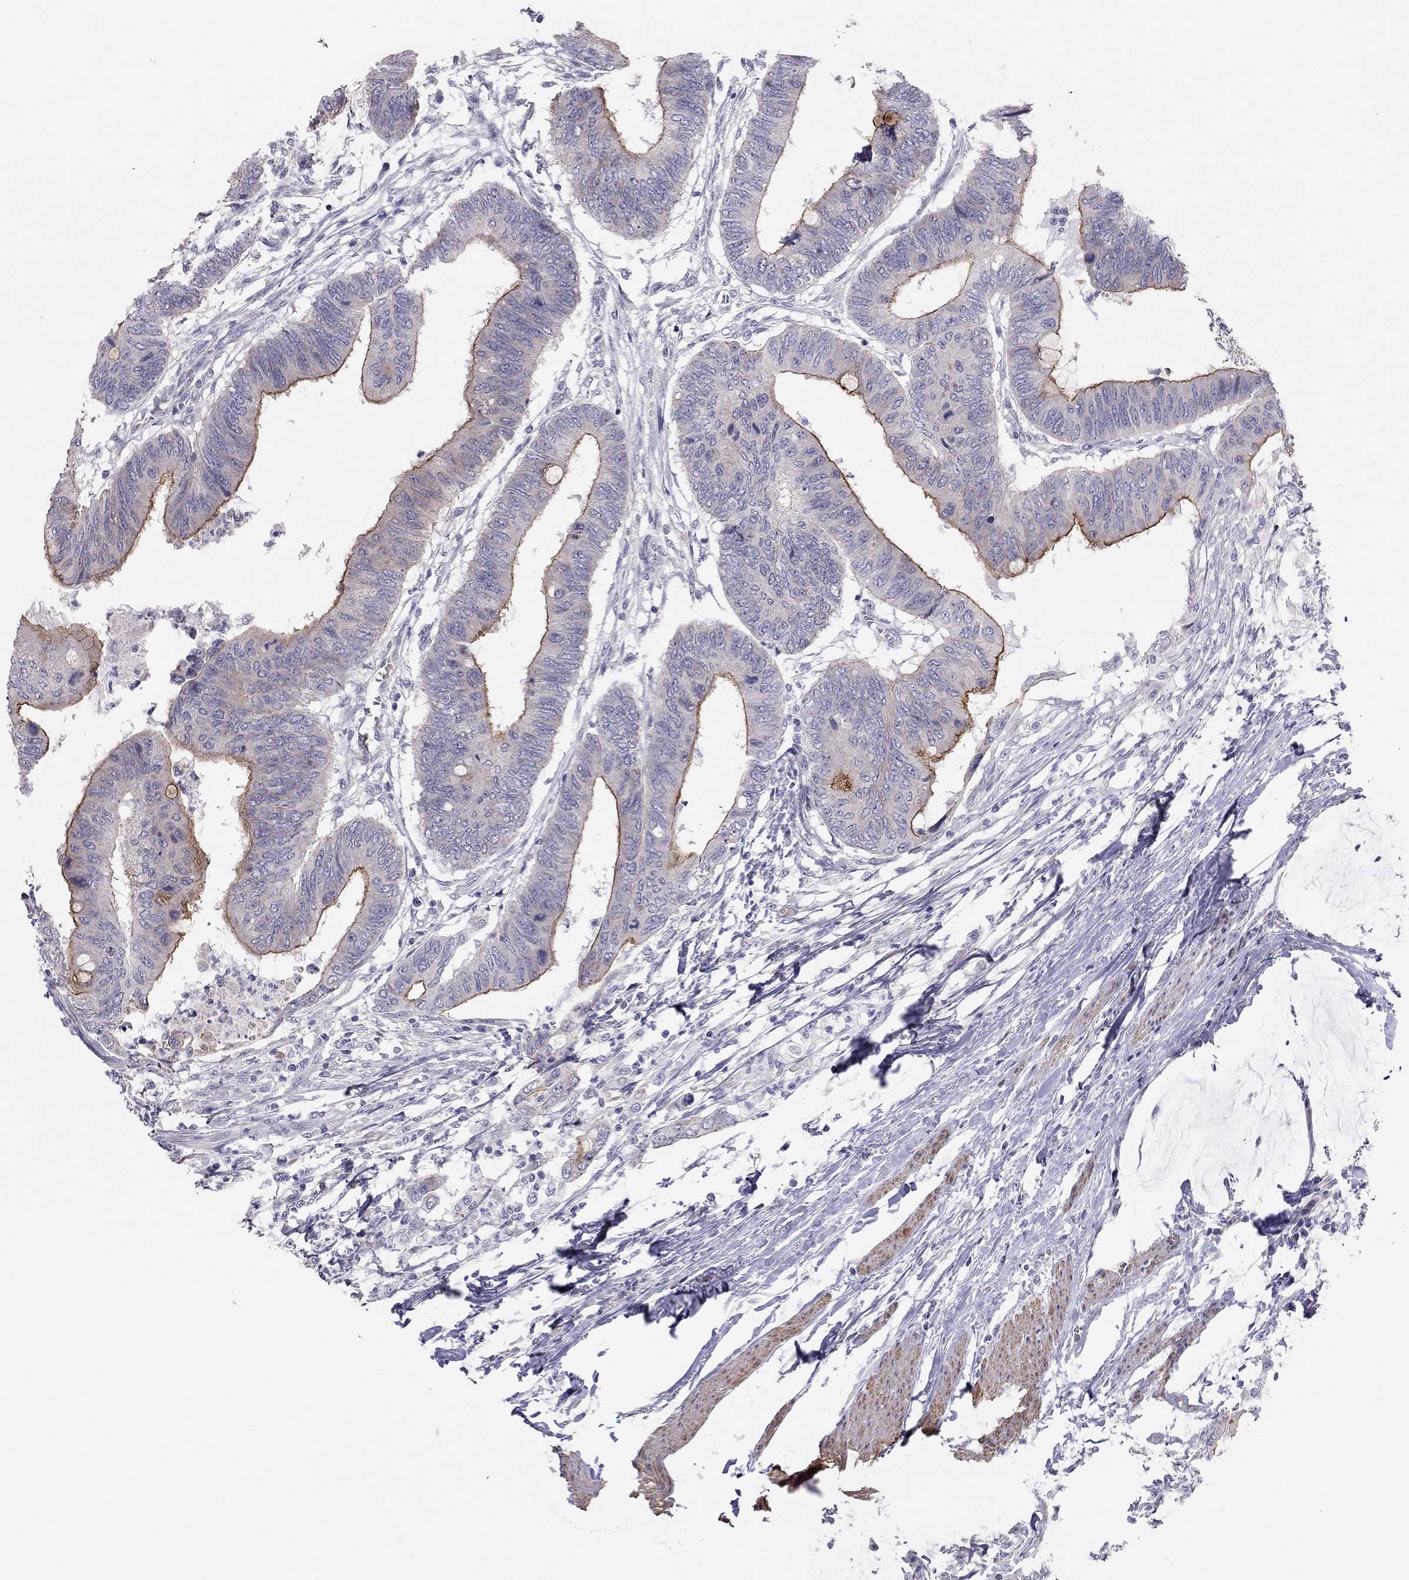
{"staining": {"intensity": "strong", "quantity": "<25%", "location": "cytoplasmic/membranous"}, "tissue": "colorectal cancer", "cell_type": "Tumor cells", "image_type": "cancer", "snomed": [{"axis": "morphology", "description": "Normal tissue, NOS"}, {"axis": "morphology", "description": "Adenocarcinoma, NOS"}, {"axis": "topography", "description": "Rectum"}, {"axis": "topography", "description": "Peripheral nerve tissue"}], "caption": "An image of colorectal adenocarcinoma stained for a protein shows strong cytoplasmic/membranous brown staining in tumor cells.", "gene": "SYTL2", "patient": {"sex": "male", "age": 92}}